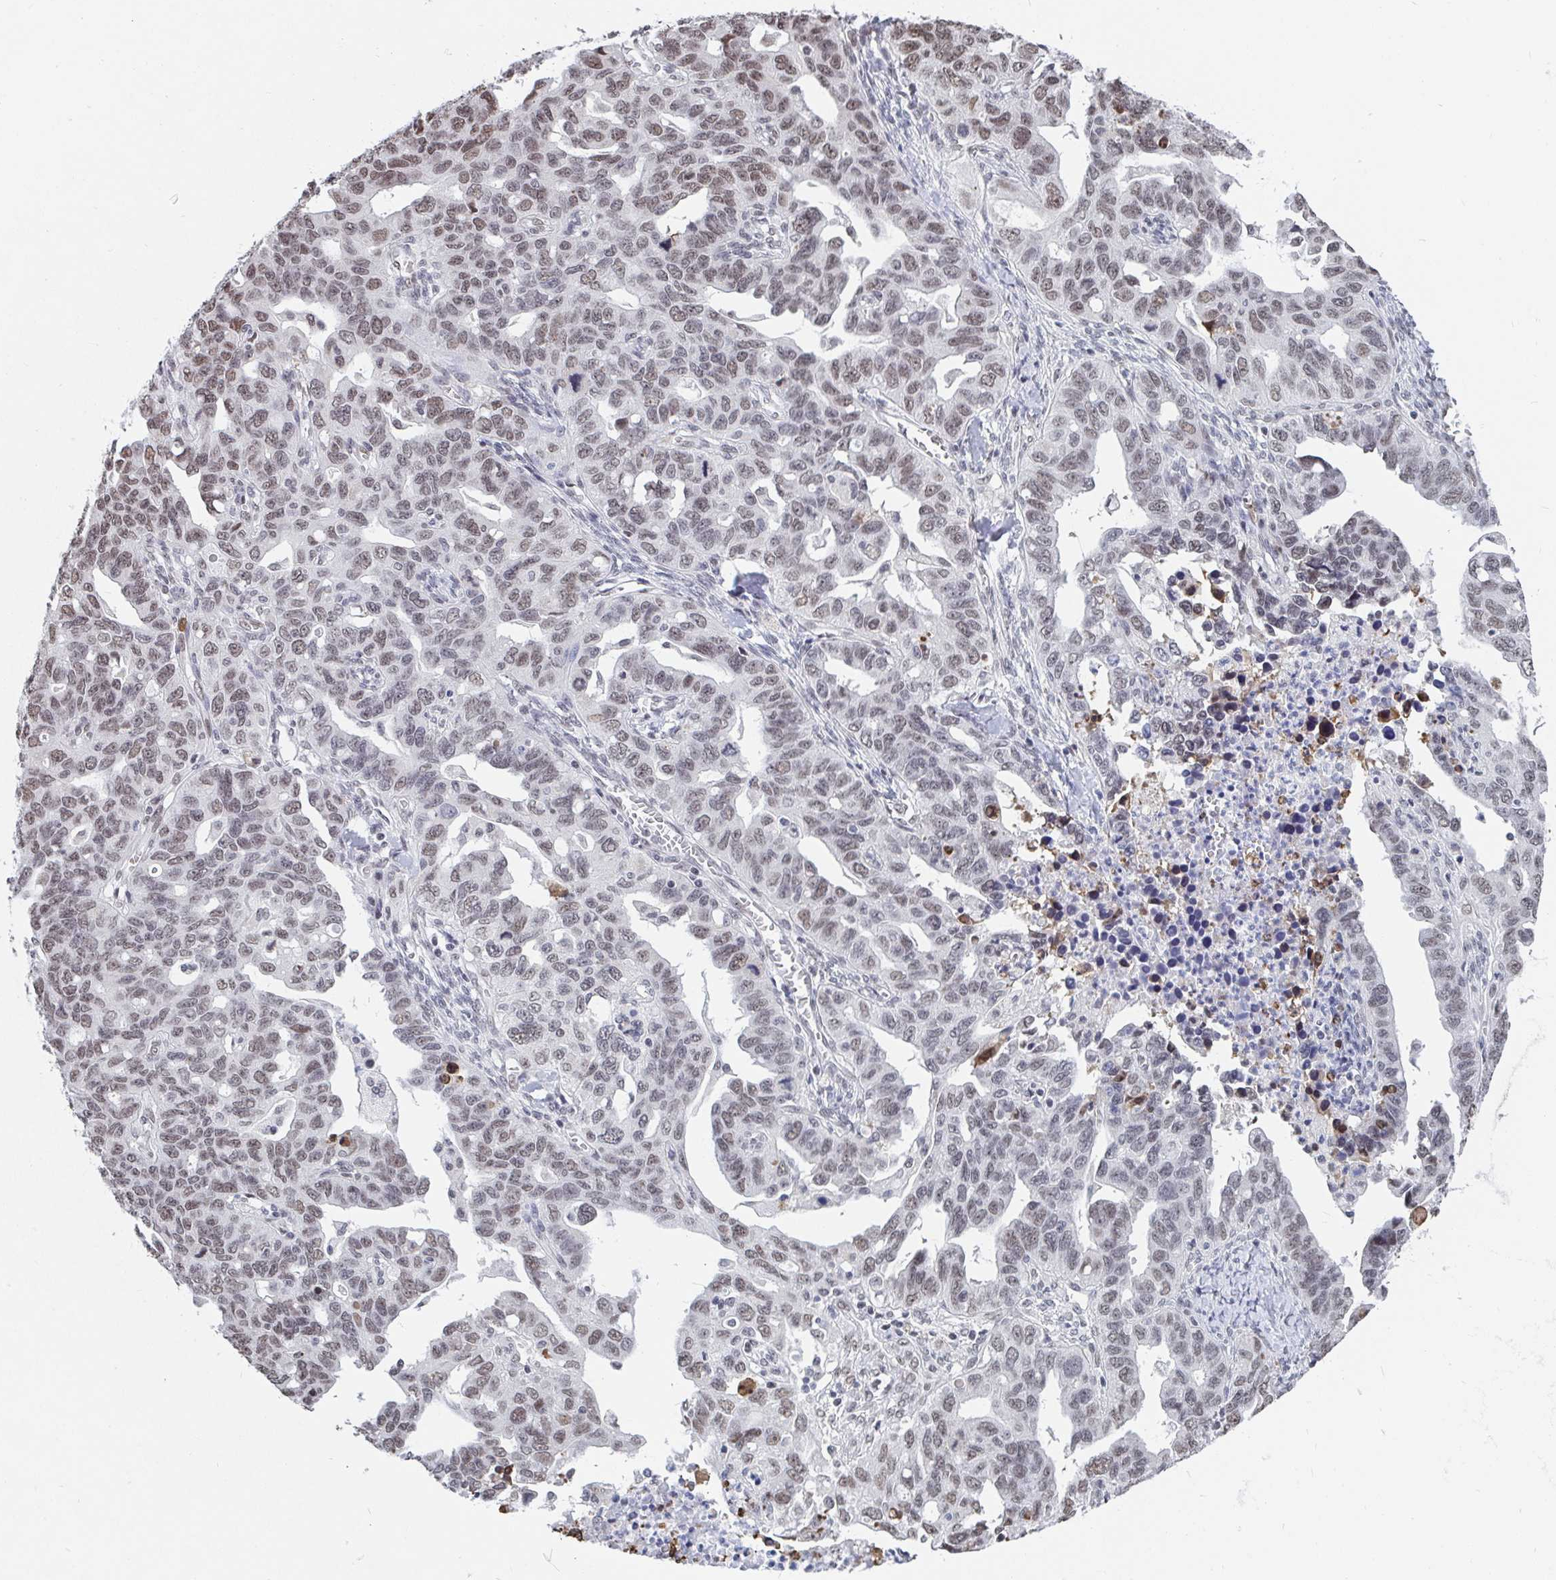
{"staining": {"intensity": "weak", "quantity": "25%-75%", "location": "nuclear"}, "tissue": "ovarian cancer", "cell_type": "Tumor cells", "image_type": "cancer", "snomed": [{"axis": "morphology", "description": "Cystadenocarcinoma, serous, NOS"}, {"axis": "topography", "description": "Ovary"}], "caption": "This image displays immunohistochemistry (IHC) staining of ovarian cancer (serous cystadenocarcinoma), with low weak nuclear staining in approximately 25%-75% of tumor cells.", "gene": "TRIP12", "patient": {"sex": "female", "age": 69}}